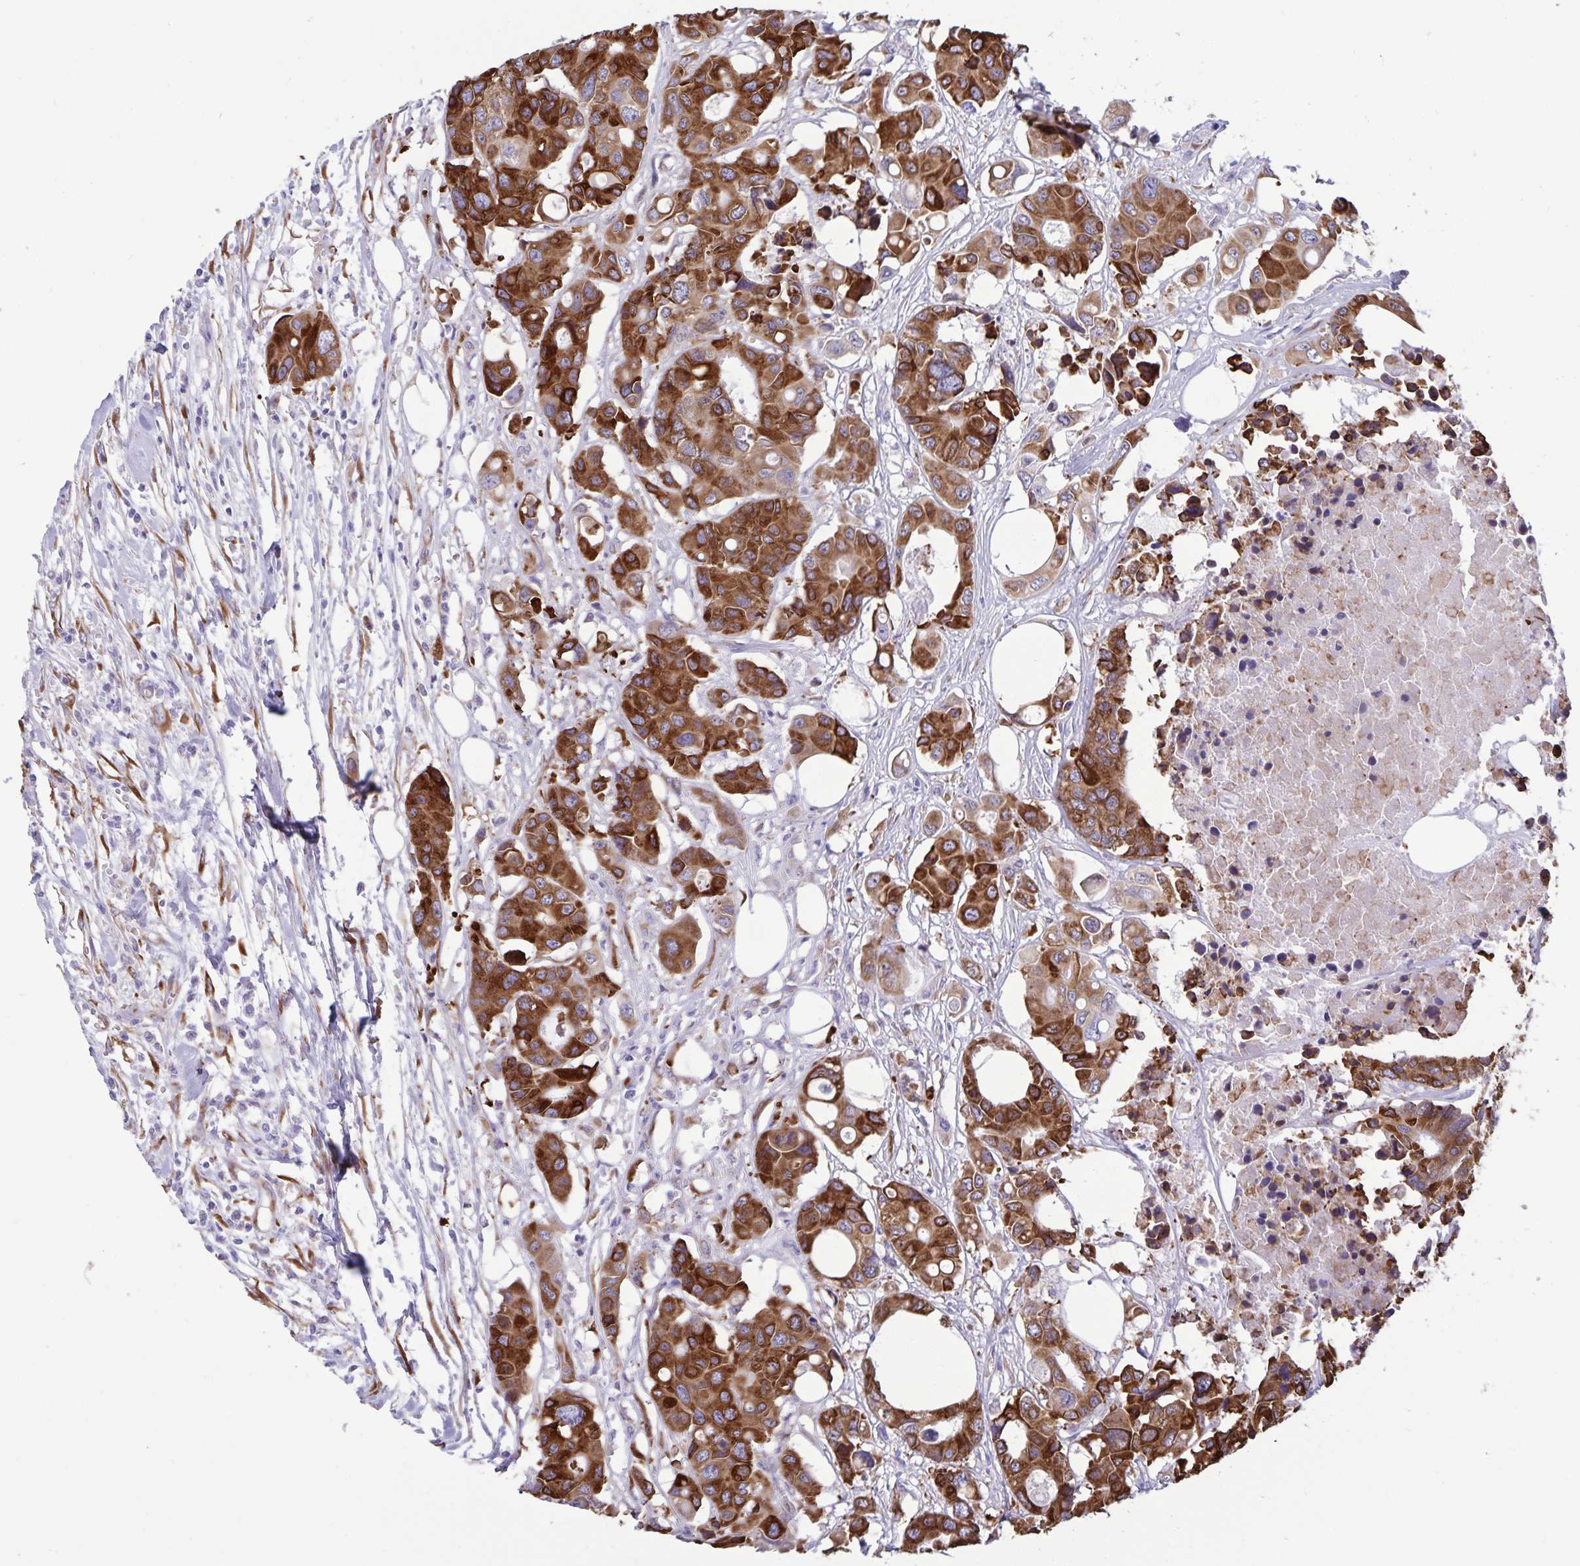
{"staining": {"intensity": "strong", "quantity": ">75%", "location": "cytoplasmic/membranous"}, "tissue": "colorectal cancer", "cell_type": "Tumor cells", "image_type": "cancer", "snomed": [{"axis": "morphology", "description": "Adenocarcinoma, NOS"}, {"axis": "topography", "description": "Colon"}], "caption": "Colorectal cancer stained for a protein (brown) exhibits strong cytoplasmic/membranous positive positivity in about >75% of tumor cells.", "gene": "RCN1", "patient": {"sex": "male", "age": 77}}